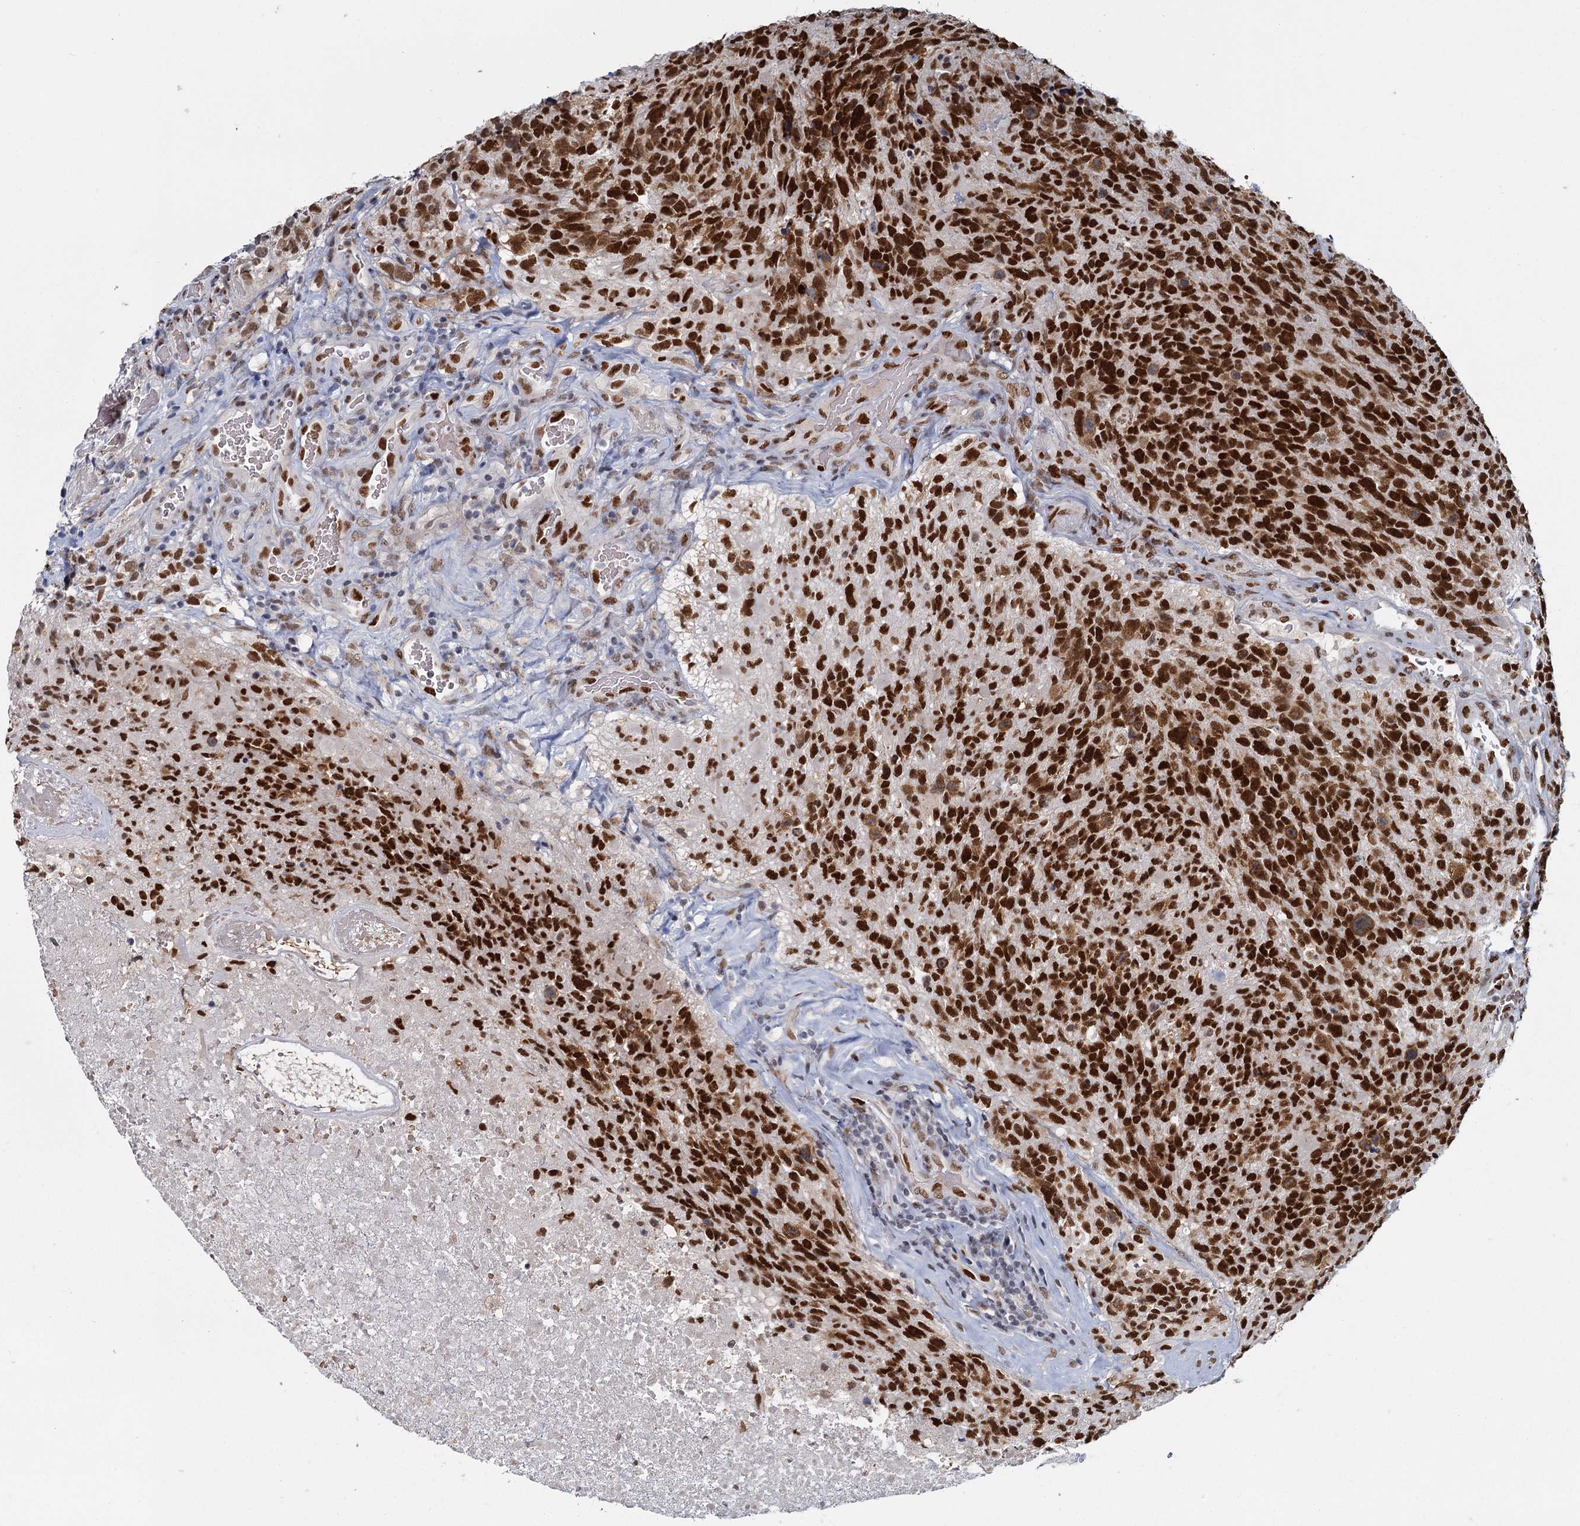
{"staining": {"intensity": "strong", "quantity": ">75%", "location": "nuclear"}, "tissue": "glioma", "cell_type": "Tumor cells", "image_type": "cancer", "snomed": [{"axis": "morphology", "description": "Glioma, malignant, High grade"}, {"axis": "topography", "description": "Brain"}], "caption": "A brown stain shows strong nuclear expression of a protein in glioma tumor cells. Nuclei are stained in blue.", "gene": "RPRD1A", "patient": {"sex": "male", "age": 76}}